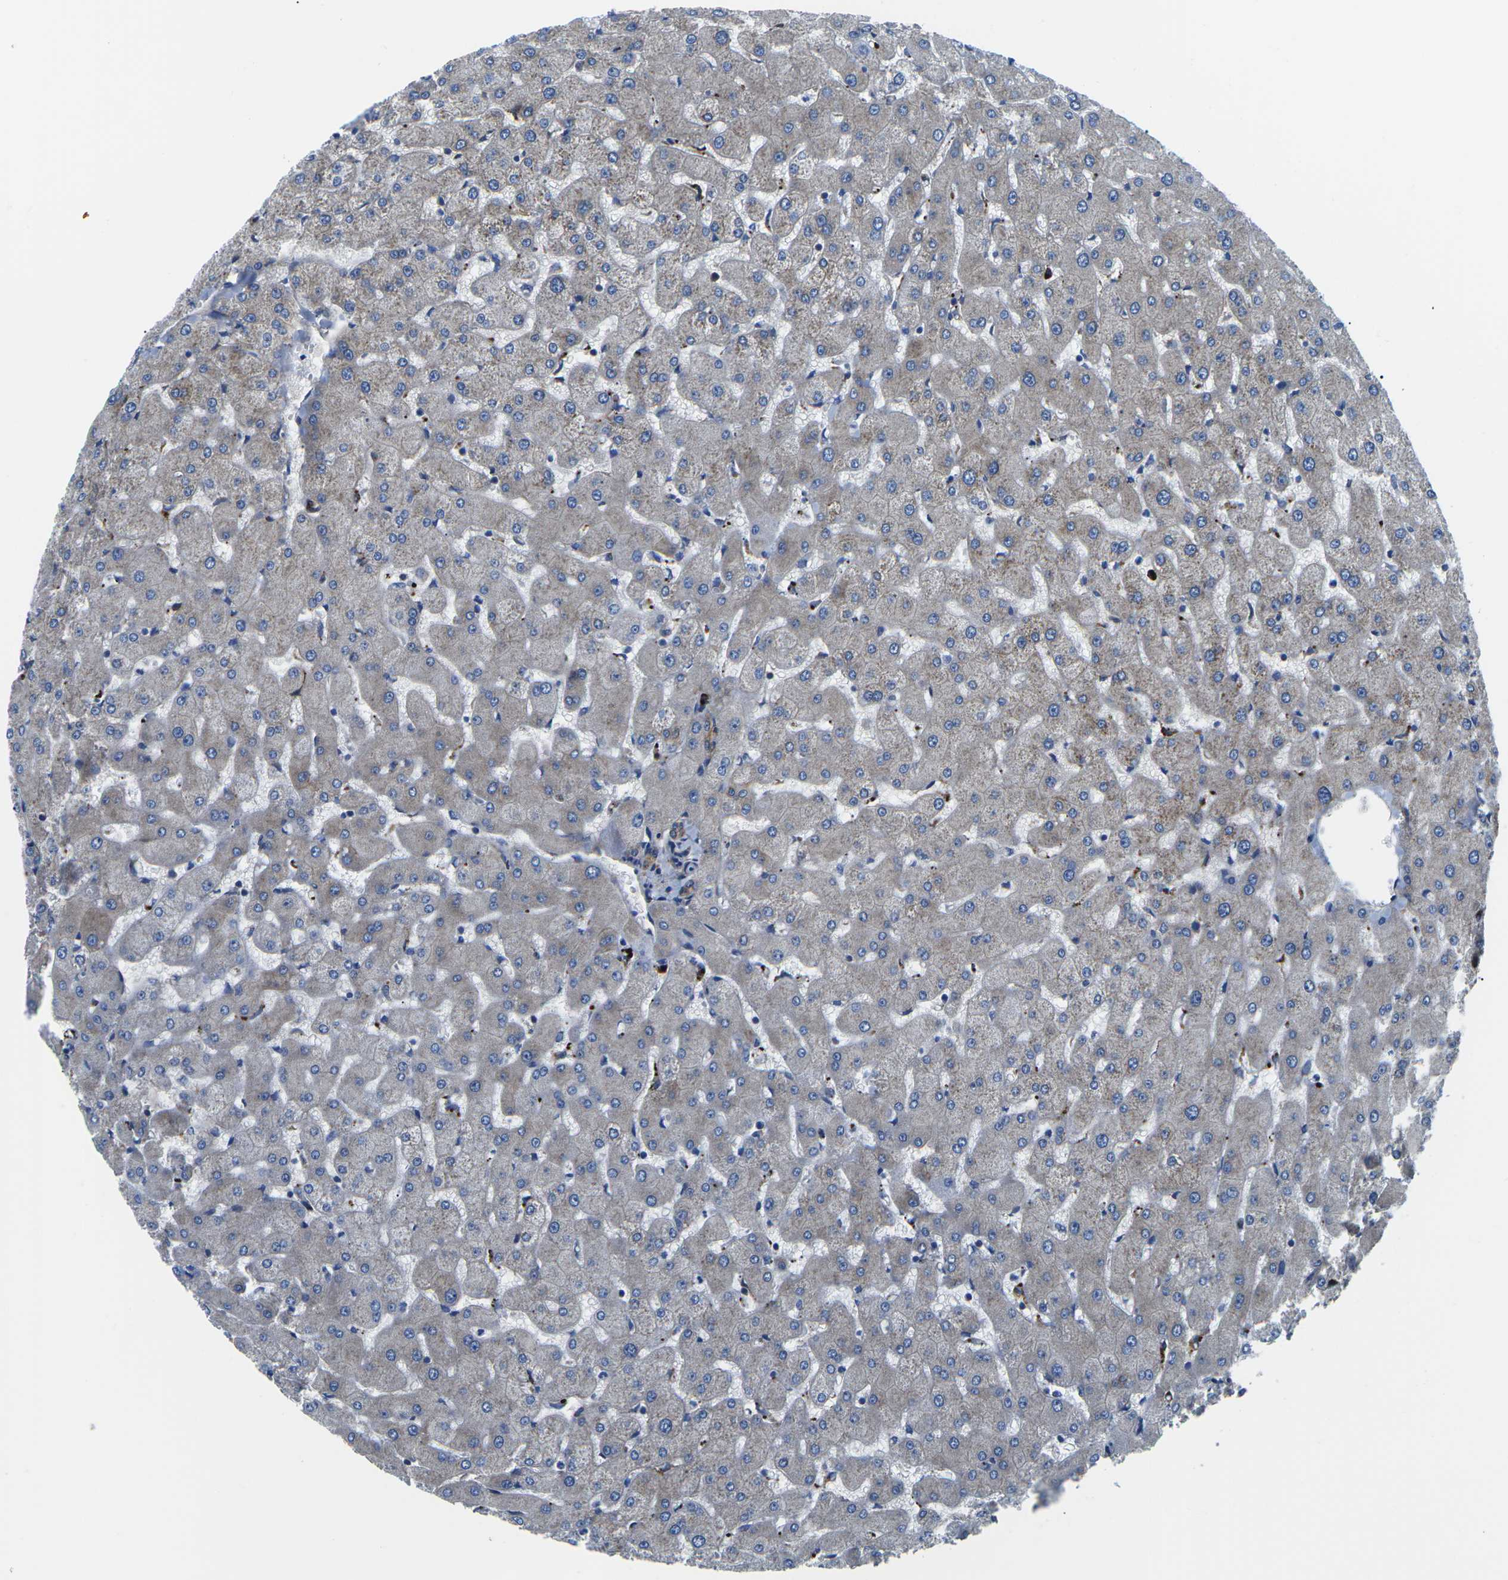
{"staining": {"intensity": "negative", "quantity": "none", "location": "none"}, "tissue": "liver", "cell_type": "Cholangiocytes", "image_type": "normal", "snomed": [{"axis": "morphology", "description": "Normal tissue, NOS"}, {"axis": "topography", "description": "Liver"}], "caption": "Immunohistochemical staining of benign human liver exhibits no significant expression in cholangiocytes.", "gene": "DLG1", "patient": {"sex": "female", "age": 63}}